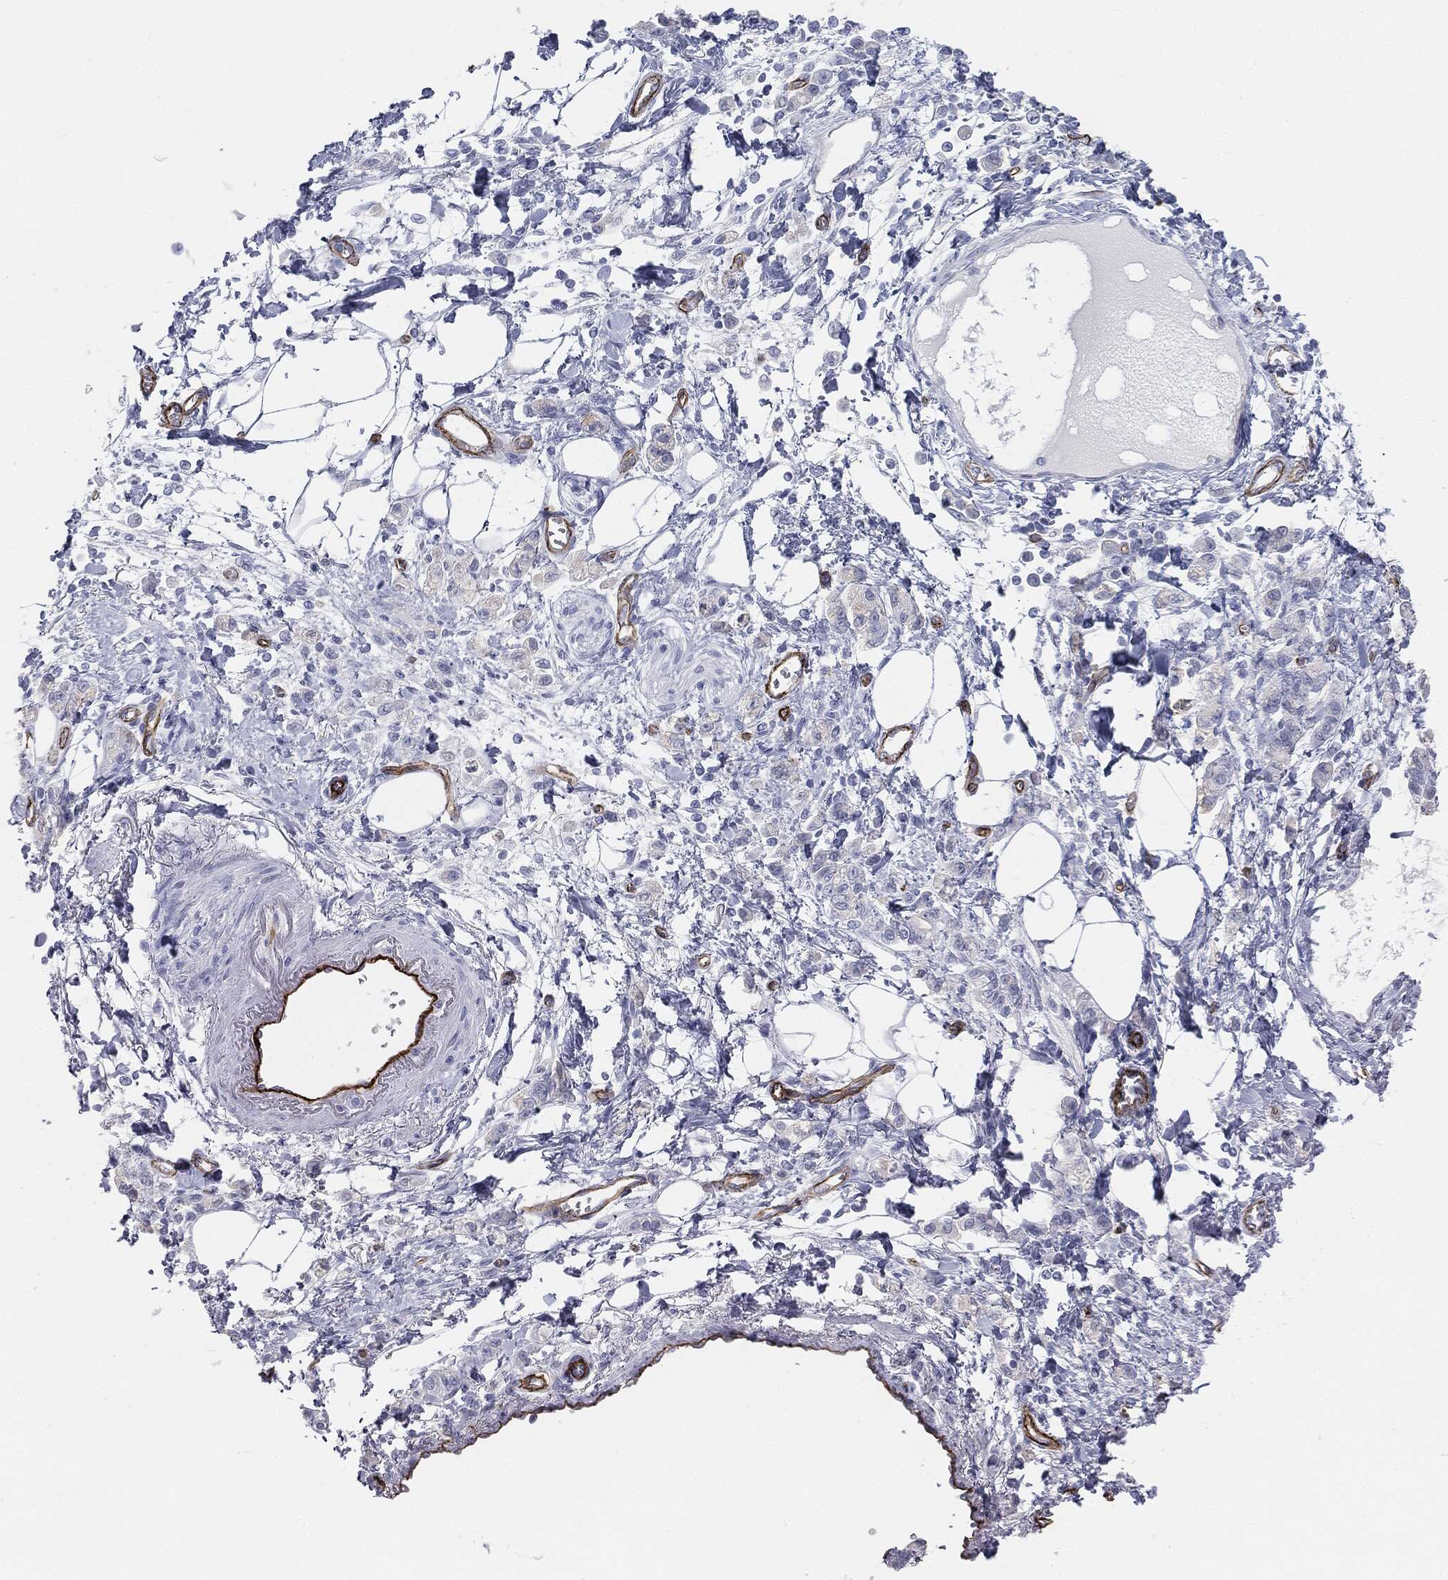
{"staining": {"intensity": "negative", "quantity": "none", "location": "none"}, "tissue": "stomach cancer", "cell_type": "Tumor cells", "image_type": "cancer", "snomed": [{"axis": "morphology", "description": "Adenocarcinoma, NOS"}, {"axis": "topography", "description": "Stomach"}], "caption": "Histopathology image shows no protein positivity in tumor cells of stomach adenocarcinoma tissue.", "gene": "MUC5AC", "patient": {"sex": "male", "age": 77}}